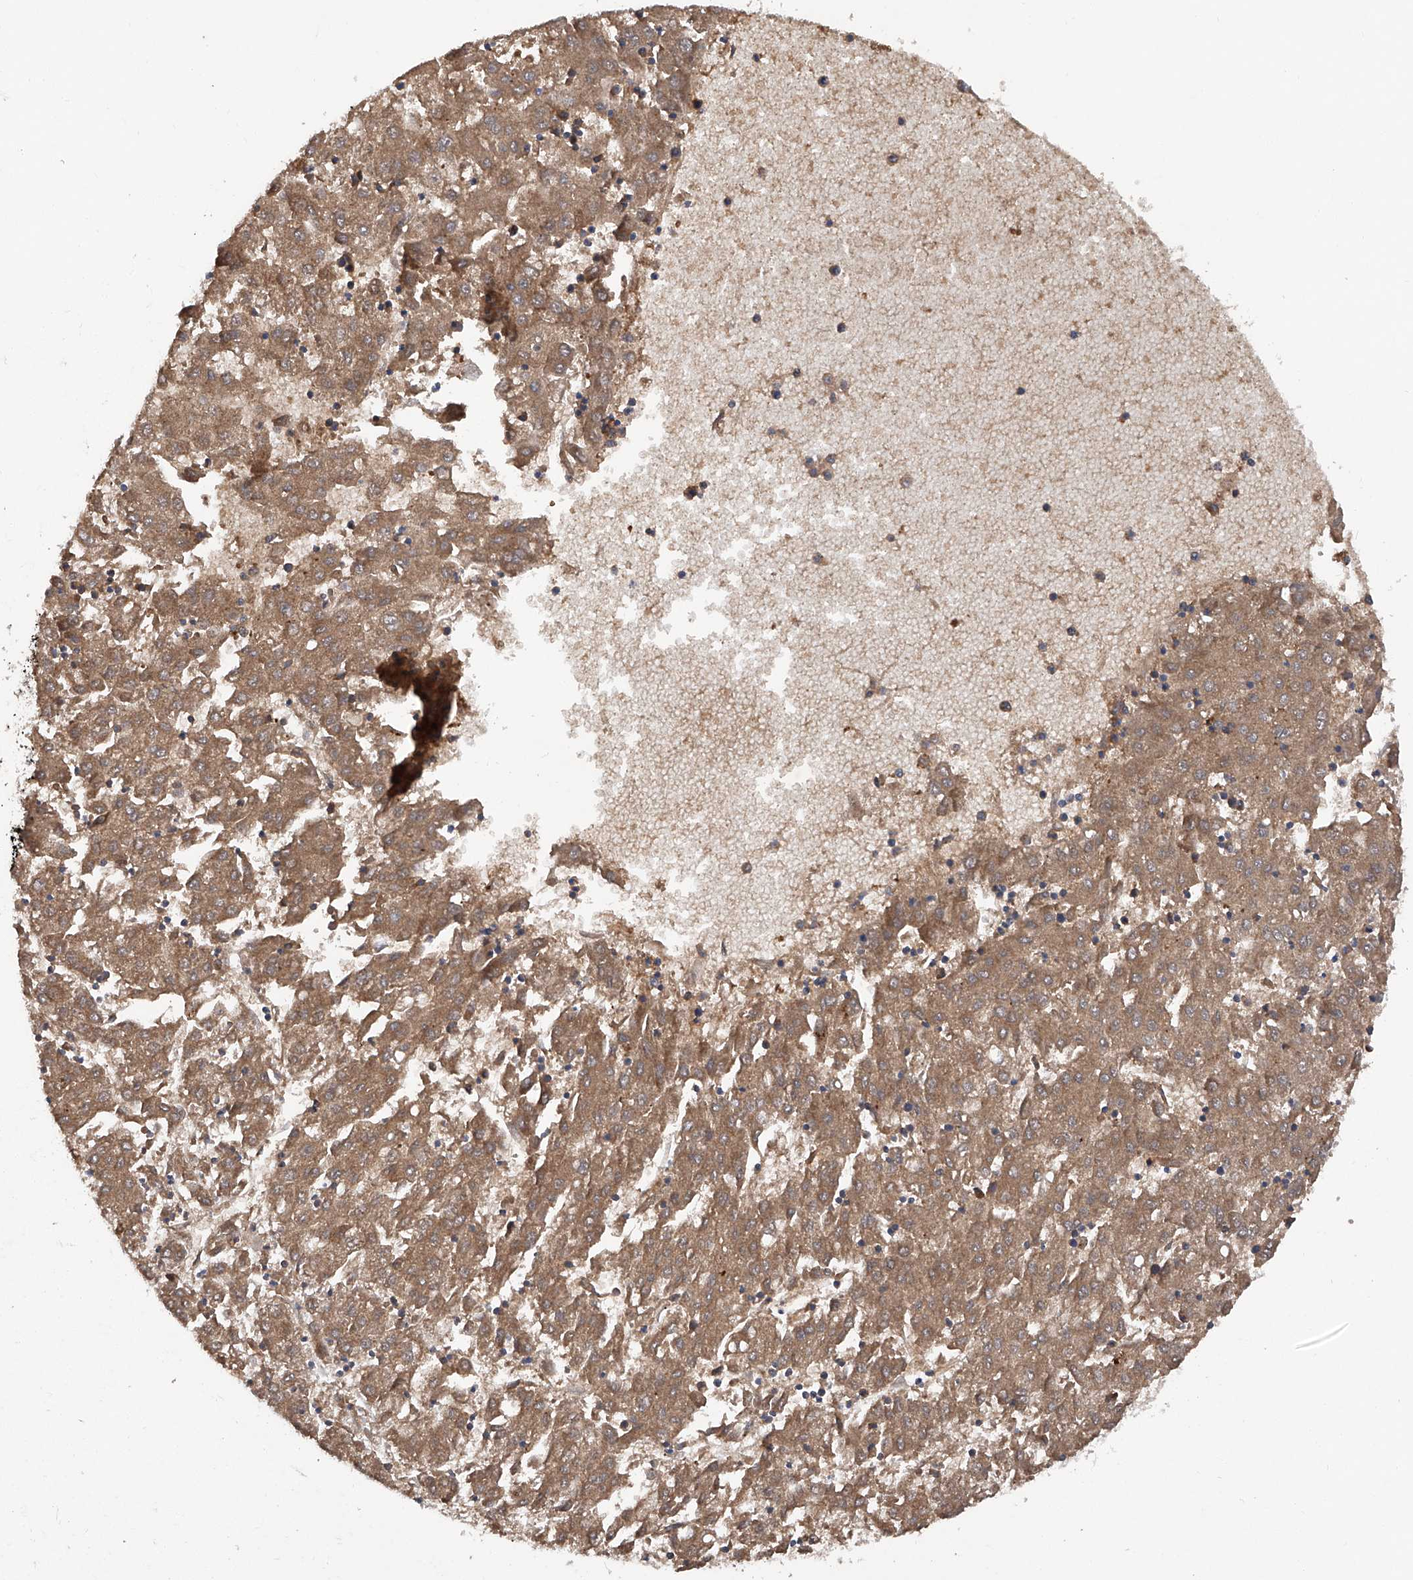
{"staining": {"intensity": "moderate", "quantity": ">75%", "location": "cytoplasmic/membranous"}, "tissue": "liver cancer", "cell_type": "Tumor cells", "image_type": "cancer", "snomed": [{"axis": "morphology", "description": "Carcinoma, Hepatocellular, NOS"}, {"axis": "topography", "description": "Liver"}], "caption": "An immunohistochemistry image of neoplastic tissue is shown. Protein staining in brown shows moderate cytoplasmic/membranous positivity in hepatocellular carcinoma (liver) within tumor cells. The staining is performed using DAB (3,3'-diaminobenzidine) brown chromogen to label protein expression. The nuclei are counter-stained blue using hematoxylin.", "gene": "ASCC3", "patient": {"sex": "male", "age": 72}}